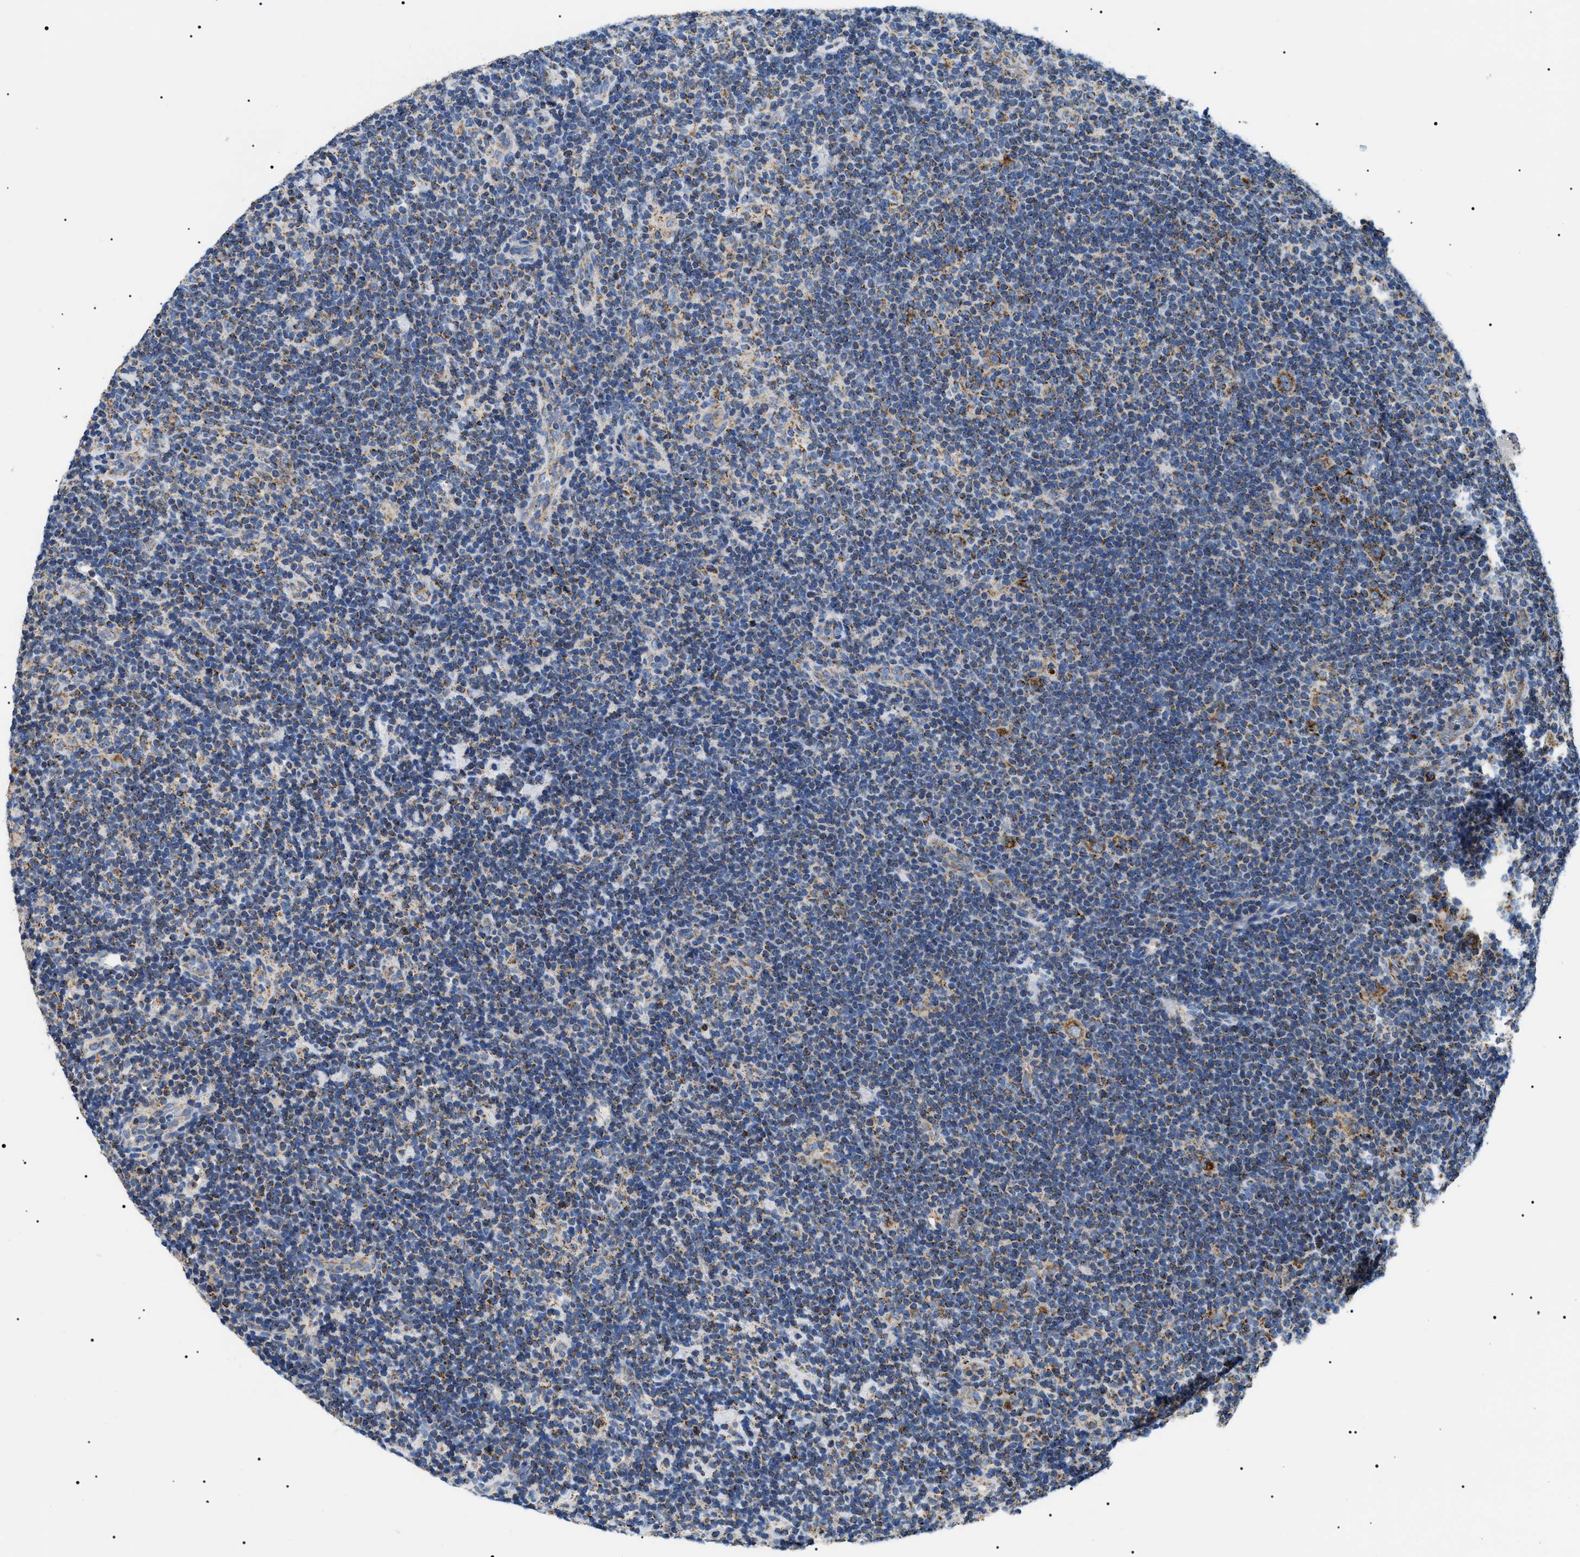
{"staining": {"intensity": "weak", "quantity": ">75%", "location": "cytoplasmic/membranous"}, "tissue": "lymphoma", "cell_type": "Tumor cells", "image_type": "cancer", "snomed": [{"axis": "morphology", "description": "Hodgkin's disease, NOS"}, {"axis": "topography", "description": "Lymph node"}], "caption": "A histopathology image of human lymphoma stained for a protein shows weak cytoplasmic/membranous brown staining in tumor cells. Using DAB (3,3'-diaminobenzidine) (brown) and hematoxylin (blue) stains, captured at high magnification using brightfield microscopy.", "gene": "OXSM", "patient": {"sex": "female", "age": 57}}